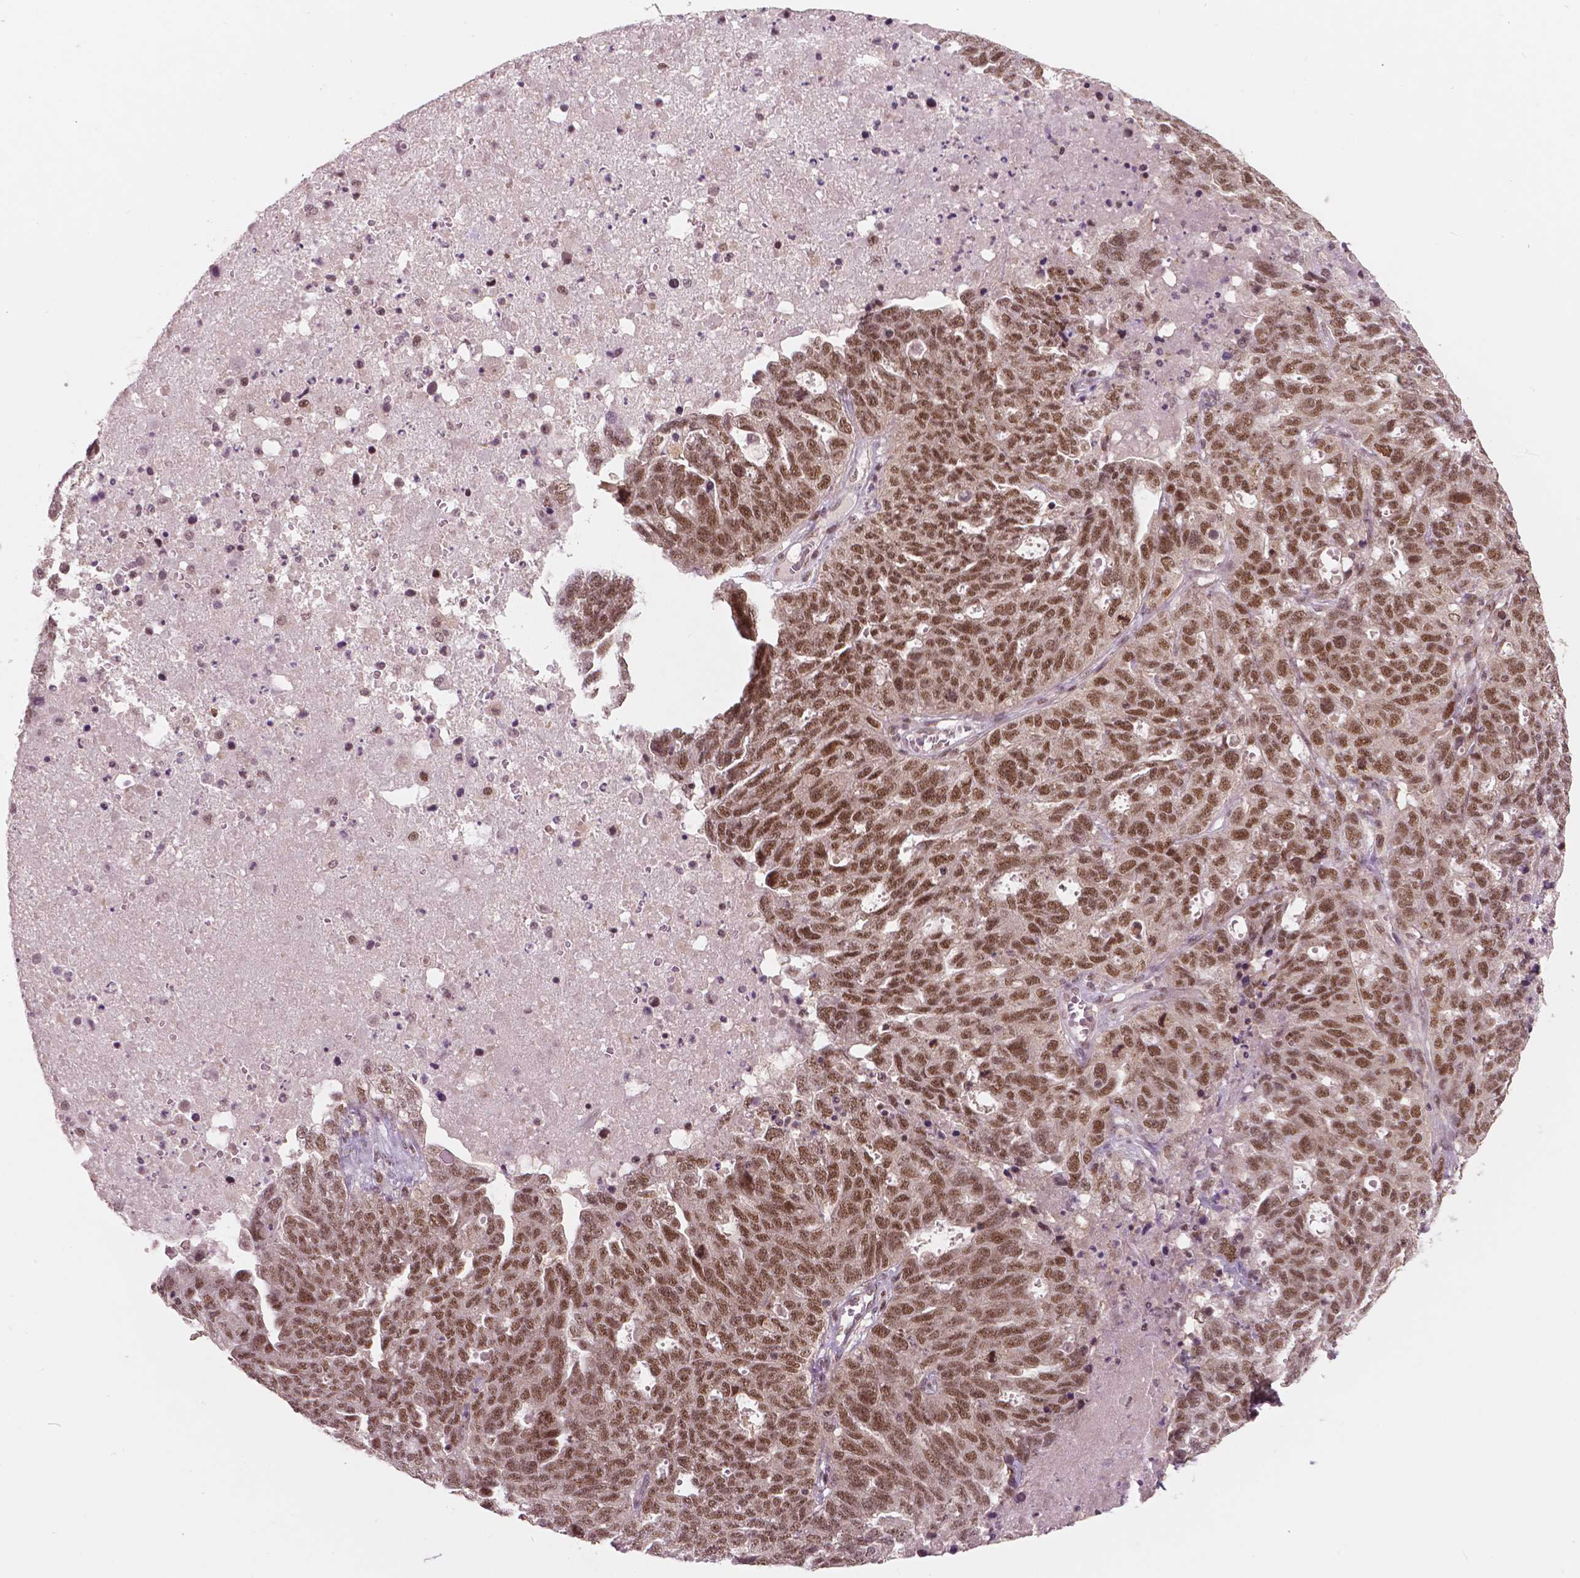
{"staining": {"intensity": "moderate", "quantity": ">75%", "location": "nuclear"}, "tissue": "ovarian cancer", "cell_type": "Tumor cells", "image_type": "cancer", "snomed": [{"axis": "morphology", "description": "Cystadenocarcinoma, serous, NOS"}, {"axis": "topography", "description": "Ovary"}], "caption": "IHC micrograph of neoplastic tissue: human ovarian serous cystadenocarcinoma stained using IHC displays medium levels of moderate protein expression localized specifically in the nuclear of tumor cells, appearing as a nuclear brown color.", "gene": "NSD2", "patient": {"sex": "female", "age": 71}}